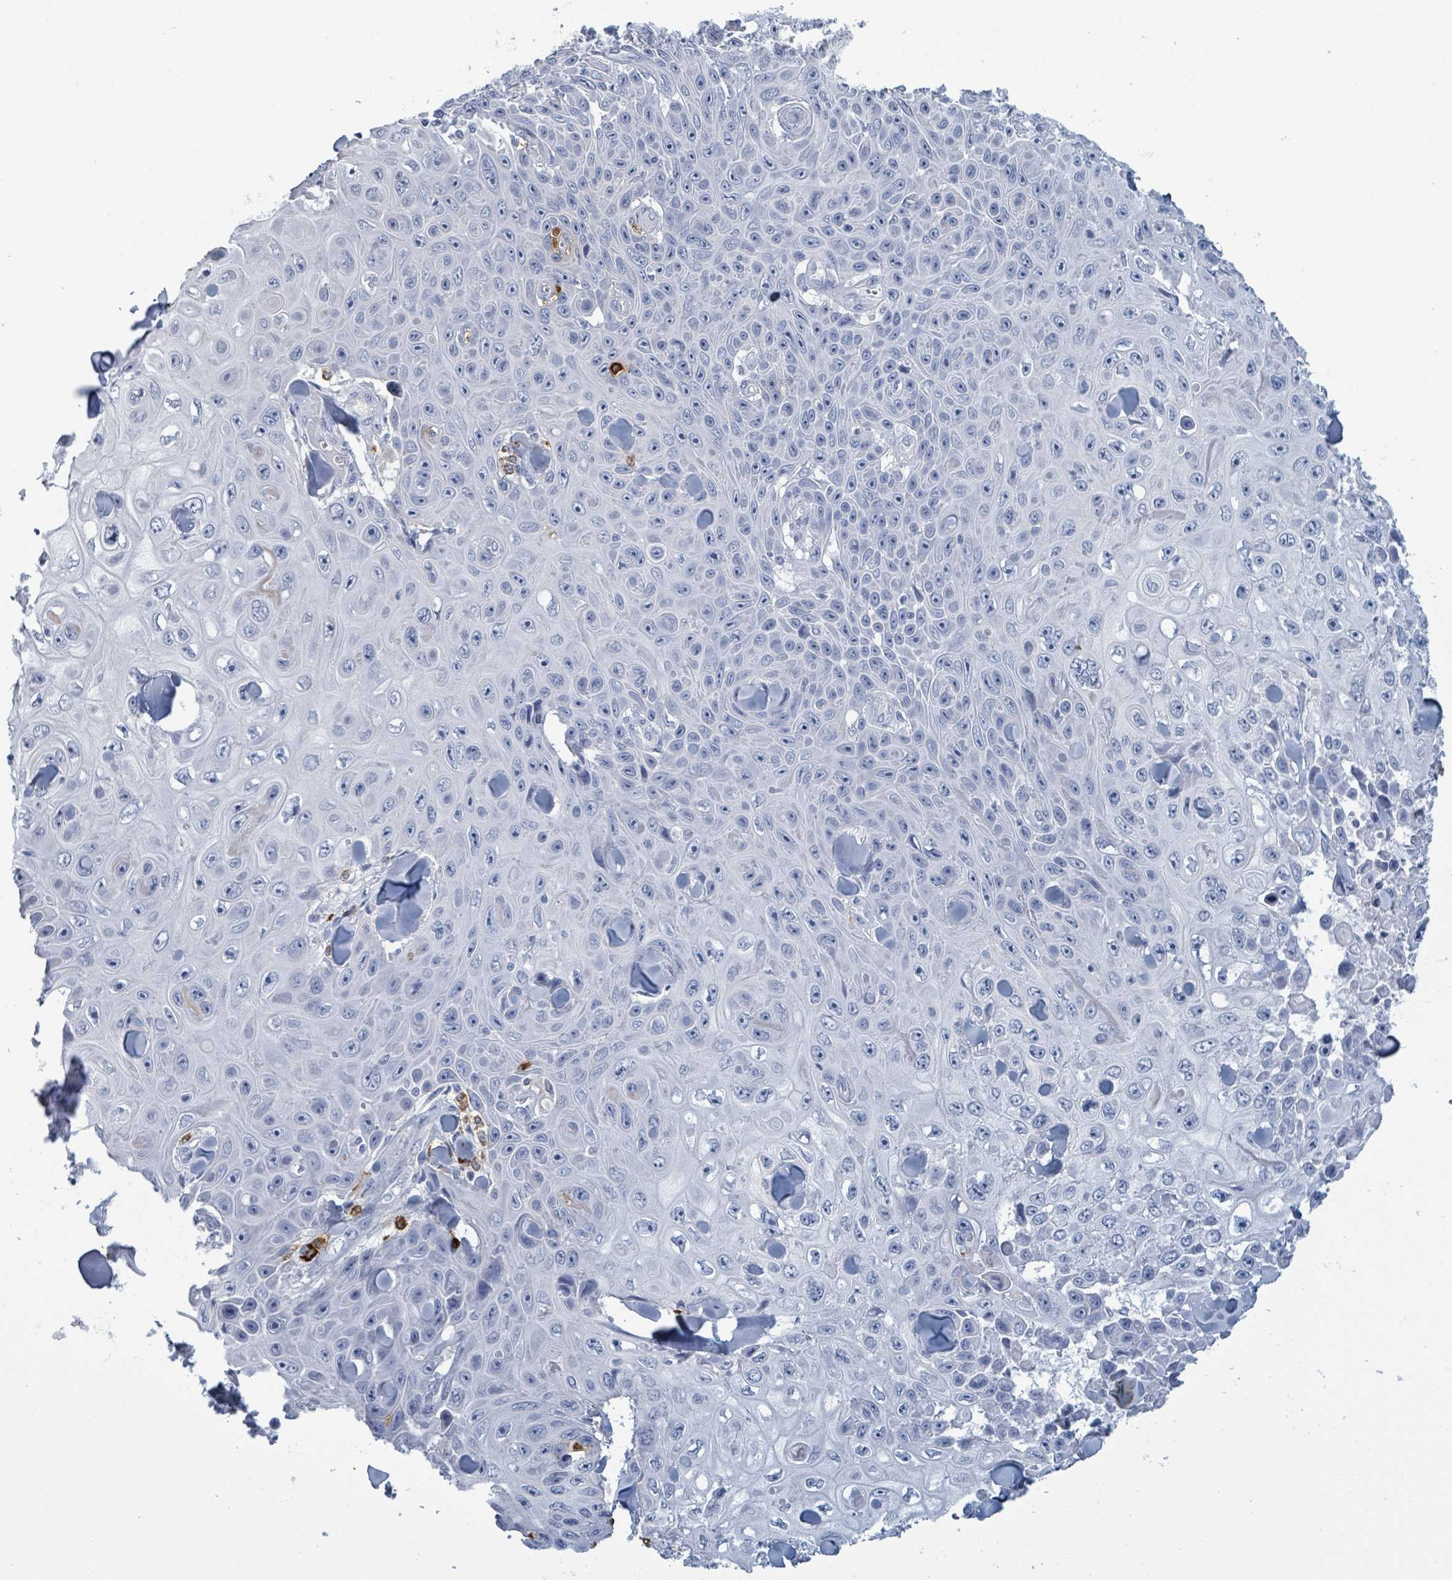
{"staining": {"intensity": "negative", "quantity": "none", "location": "none"}, "tissue": "skin cancer", "cell_type": "Tumor cells", "image_type": "cancer", "snomed": [{"axis": "morphology", "description": "Squamous cell carcinoma, NOS"}, {"axis": "topography", "description": "Skin"}], "caption": "Tumor cells show no significant positivity in skin squamous cell carcinoma.", "gene": "VPS13D", "patient": {"sex": "male", "age": 82}}